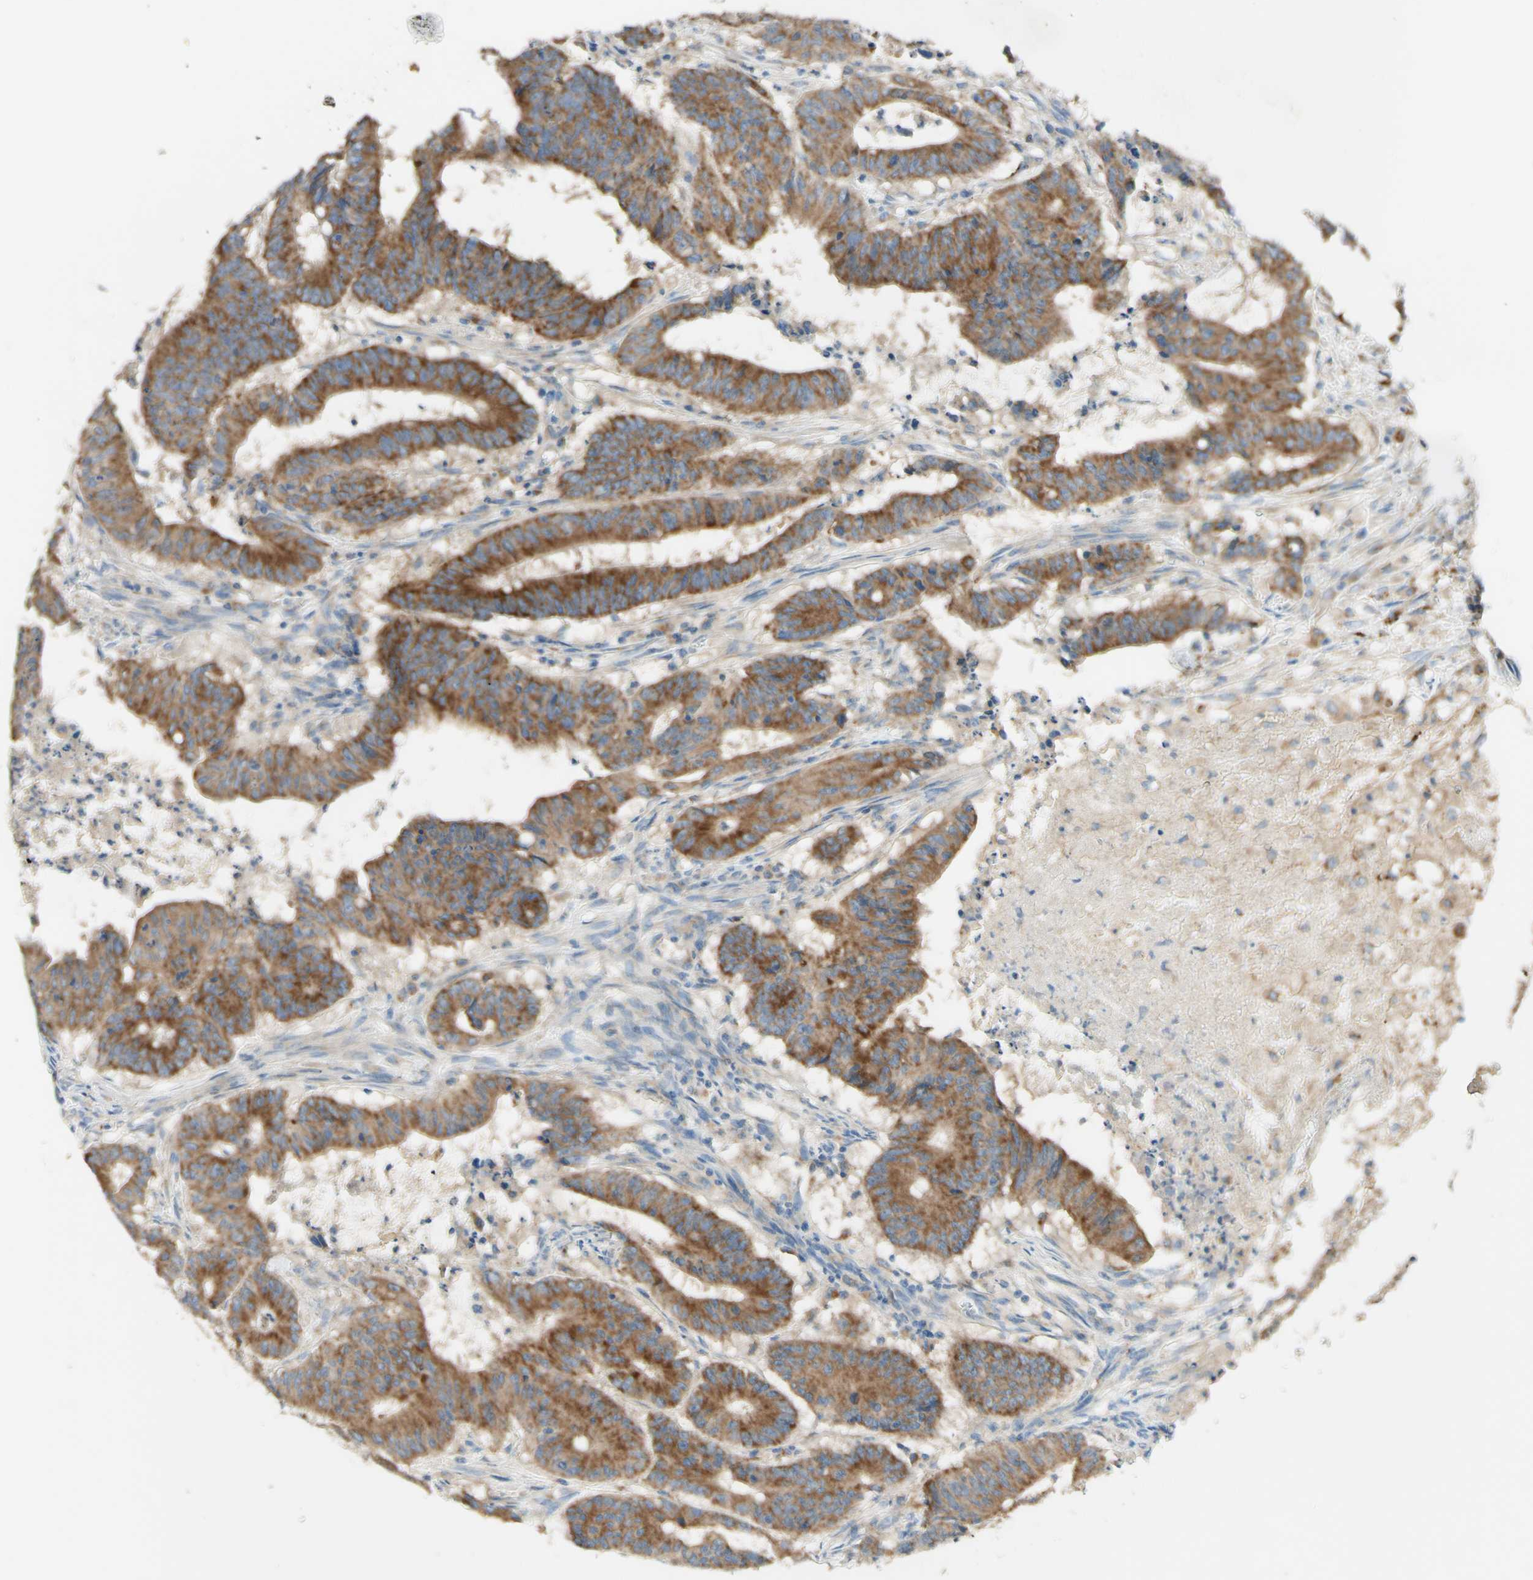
{"staining": {"intensity": "moderate", "quantity": ">75%", "location": "cytoplasmic/membranous"}, "tissue": "colorectal cancer", "cell_type": "Tumor cells", "image_type": "cancer", "snomed": [{"axis": "morphology", "description": "Adenocarcinoma, NOS"}, {"axis": "topography", "description": "Colon"}], "caption": "The image reveals a brown stain indicating the presence of a protein in the cytoplasmic/membranous of tumor cells in colorectal cancer (adenocarcinoma).", "gene": "ARMC10", "patient": {"sex": "male", "age": 45}}